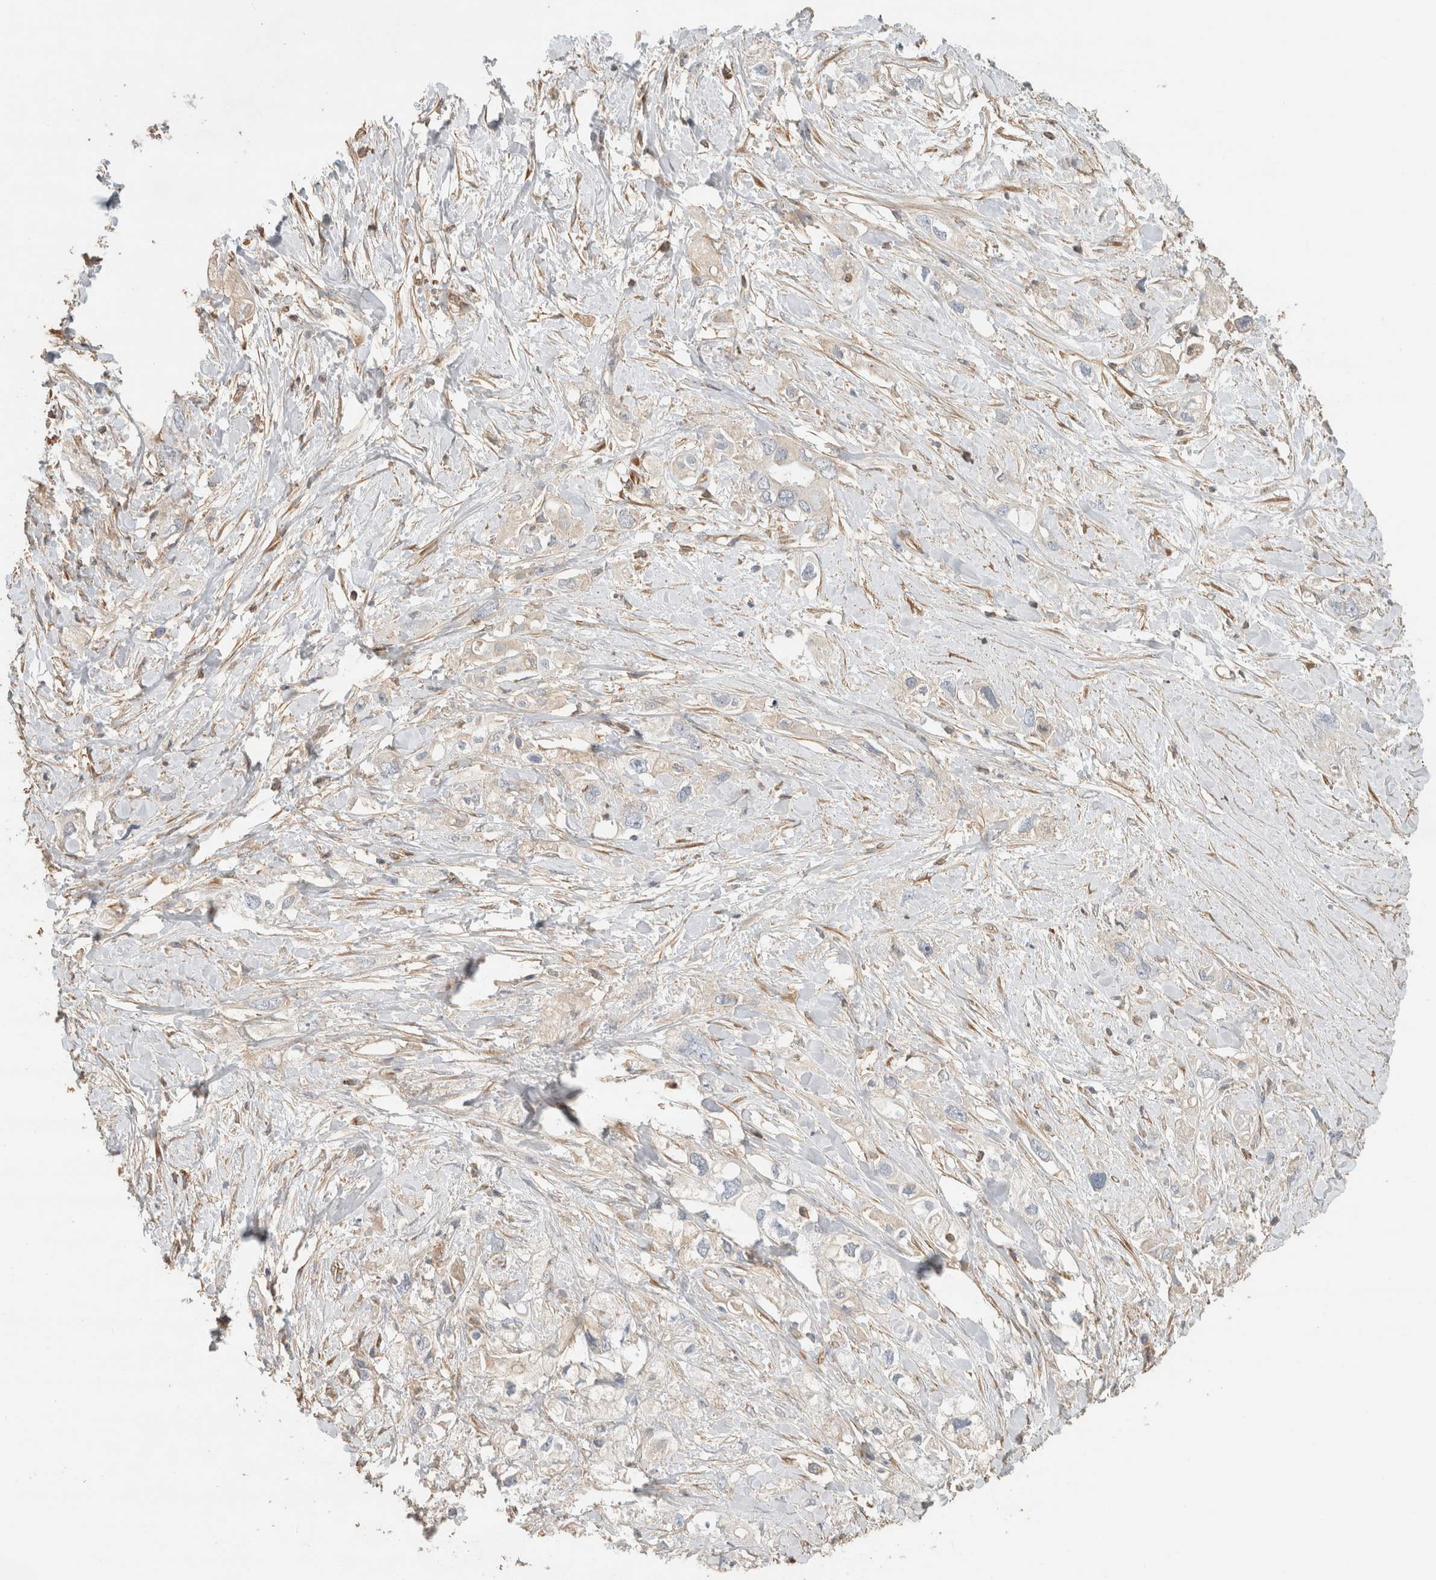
{"staining": {"intensity": "negative", "quantity": "none", "location": "none"}, "tissue": "pancreatic cancer", "cell_type": "Tumor cells", "image_type": "cancer", "snomed": [{"axis": "morphology", "description": "Adenocarcinoma, NOS"}, {"axis": "topography", "description": "Pancreas"}], "caption": "Photomicrograph shows no significant protein expression in tumor cells of pancreatic adenocarcinoma. Nuclei are stained in blue.", "gene": "EIF4G3", "patient": {"sex": "female", "age": 56}}